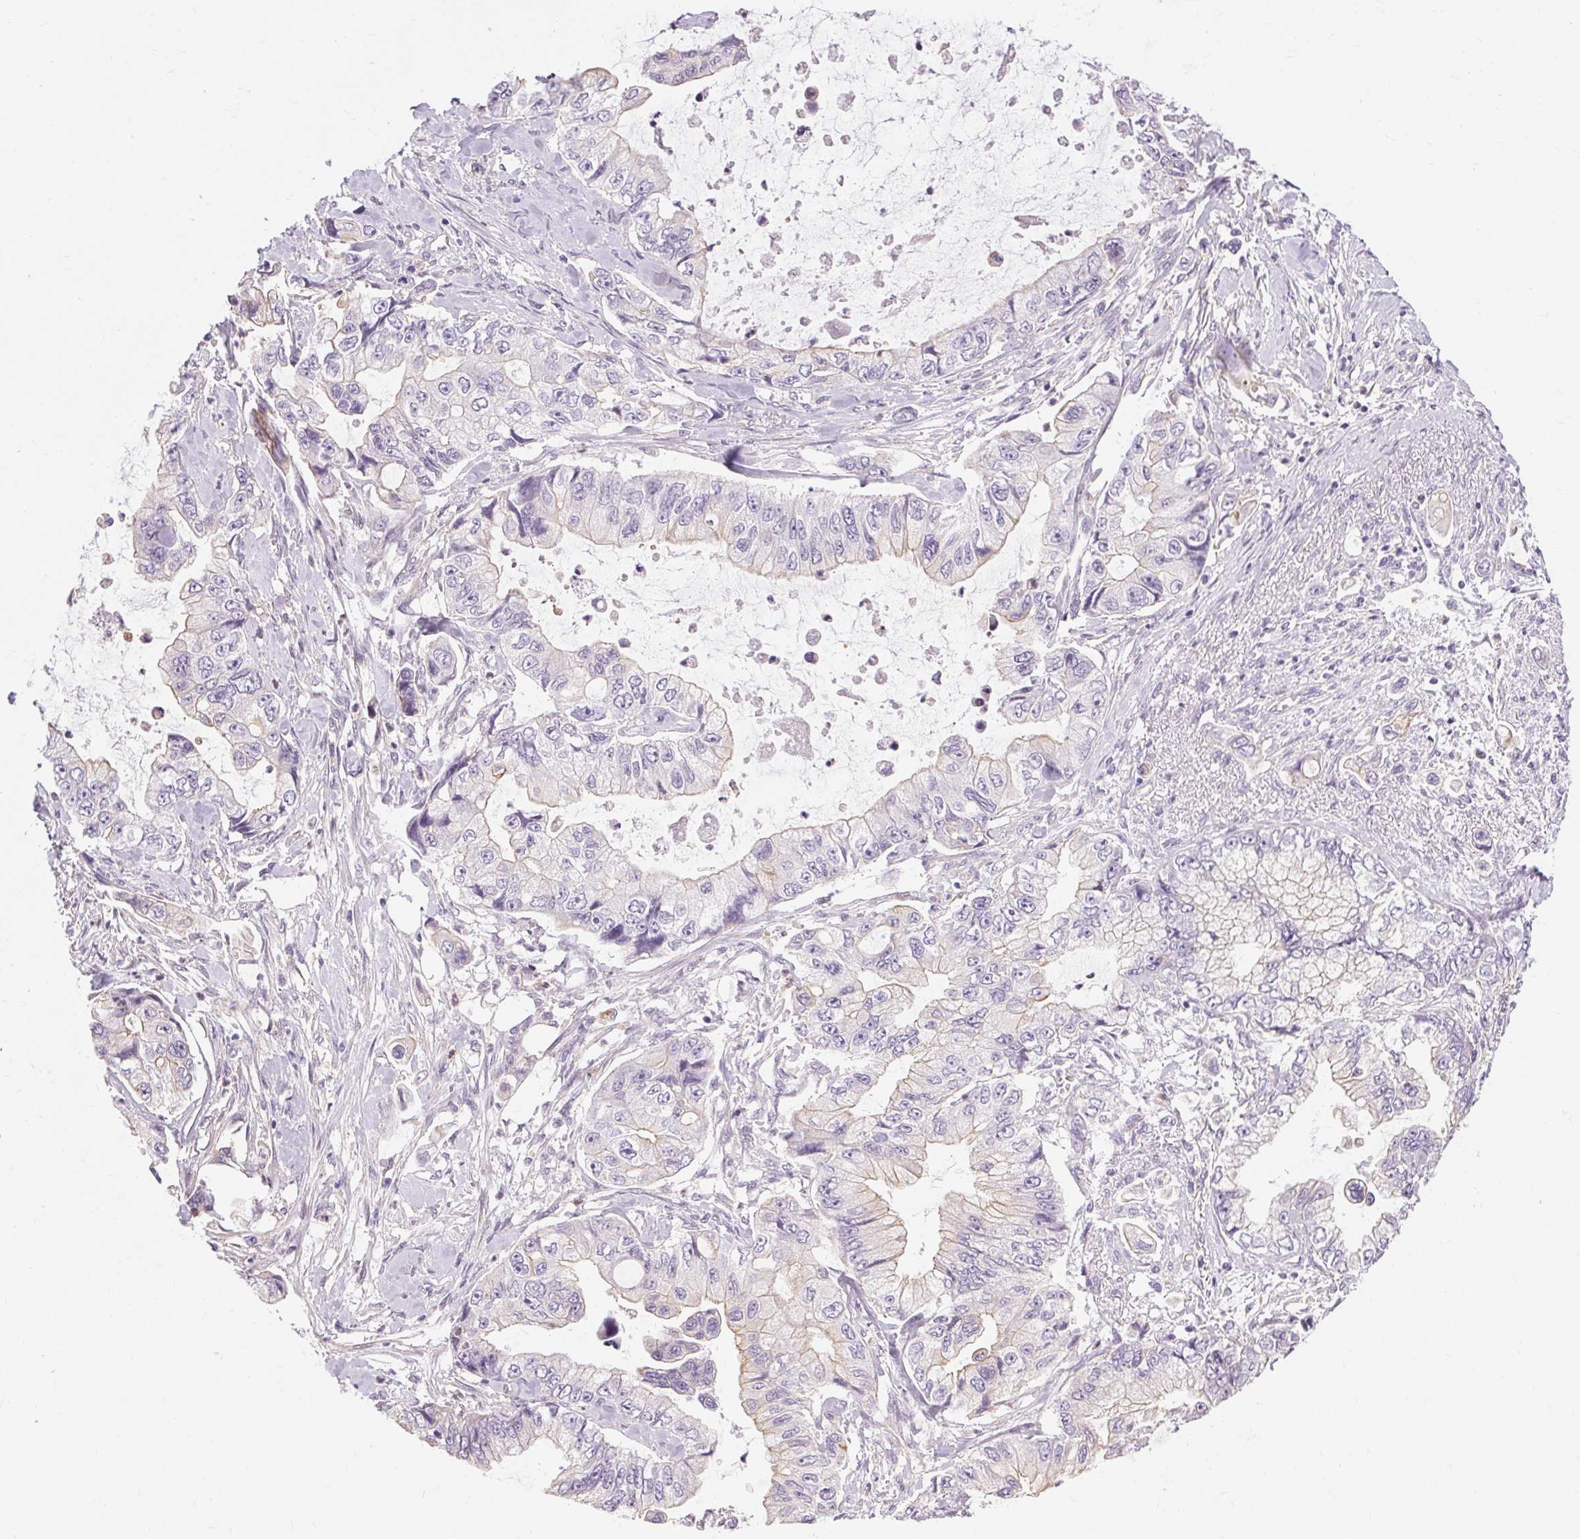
{"staining": {"intensity": "weak", "quantity": "<25%", "location": "cytoplasmic/membranous"}, "tissue": "stomach cancer", "cell_type": "Tumor cells", "image_type": "cancer", "snomed": [{"axis": "morphology", "description": "Adenocarcinoma, NOS"}, {"axis": "topography", "description": "Pancreas"}, {"axis": "topography", "description": "Stomach, upper"}, {"axis": "topography", "description": "Stomach"}], "caption": "High power microscopy micrograph of an immunohistochemistry (IHC) histopathology image of stomach cancer, revealing no significant positivity in tumor cells.", "gene": "TM6SF1", "patient": {"sex": "male", "age": 77}}